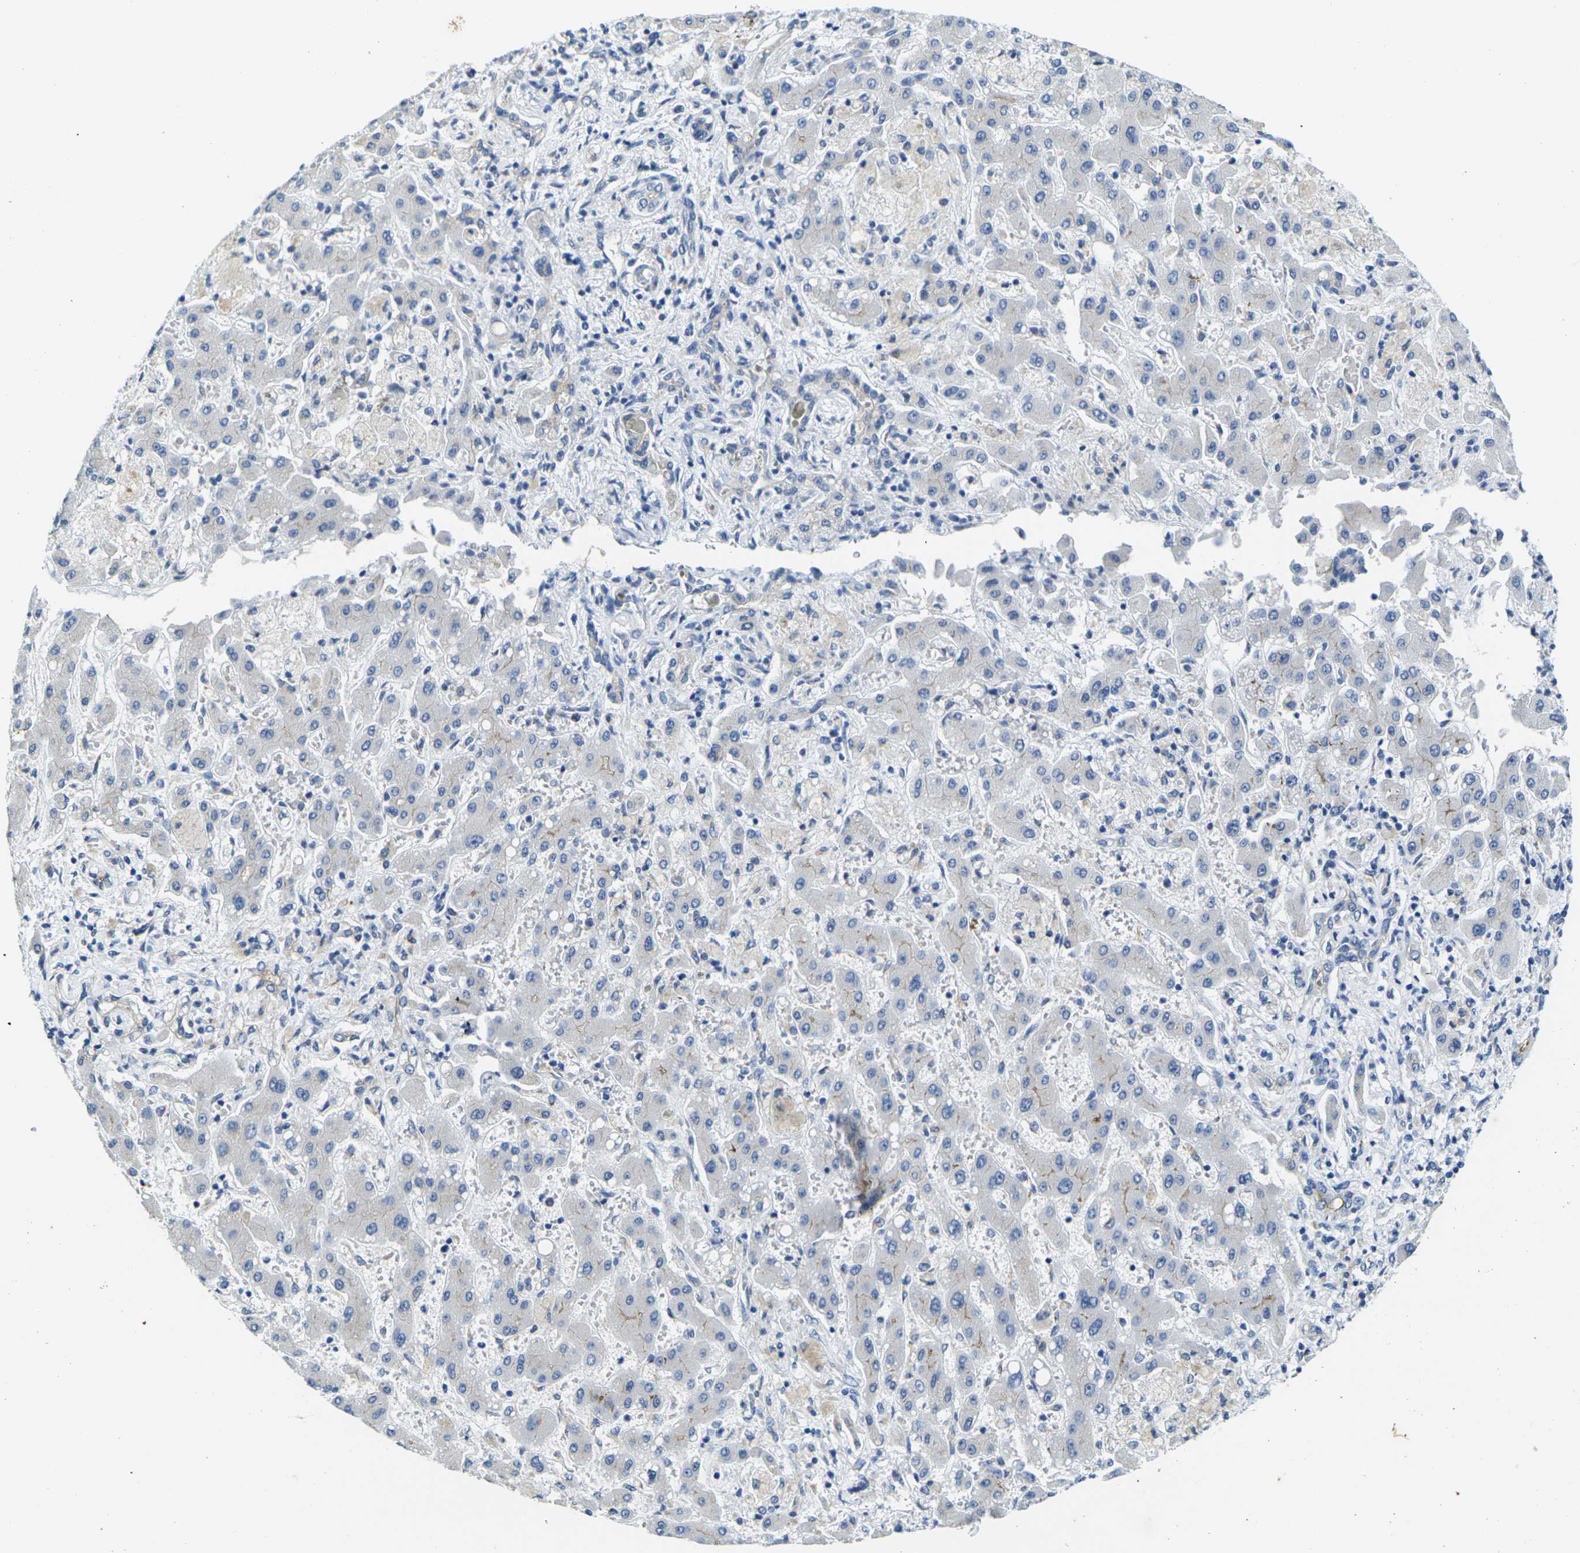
{"staining": {"intensity": "negative", "quantity": "none", "location": "none"}, "tissue": "liver cancer", "cell_type": "Tumor cells", "image_type": "cancer", "snomed": [{"axis": "morphology", "description": "Cholangiocarcinoma"}, {"axis": "topography", "description": "Liver"}], "caption": "Tumor cells are negative for brown protein staining in liver cancer. (IHC, brightfield microscopy, high magnification).", "gene": "CRK", "patient": {"sex": "male", "age": 50}}